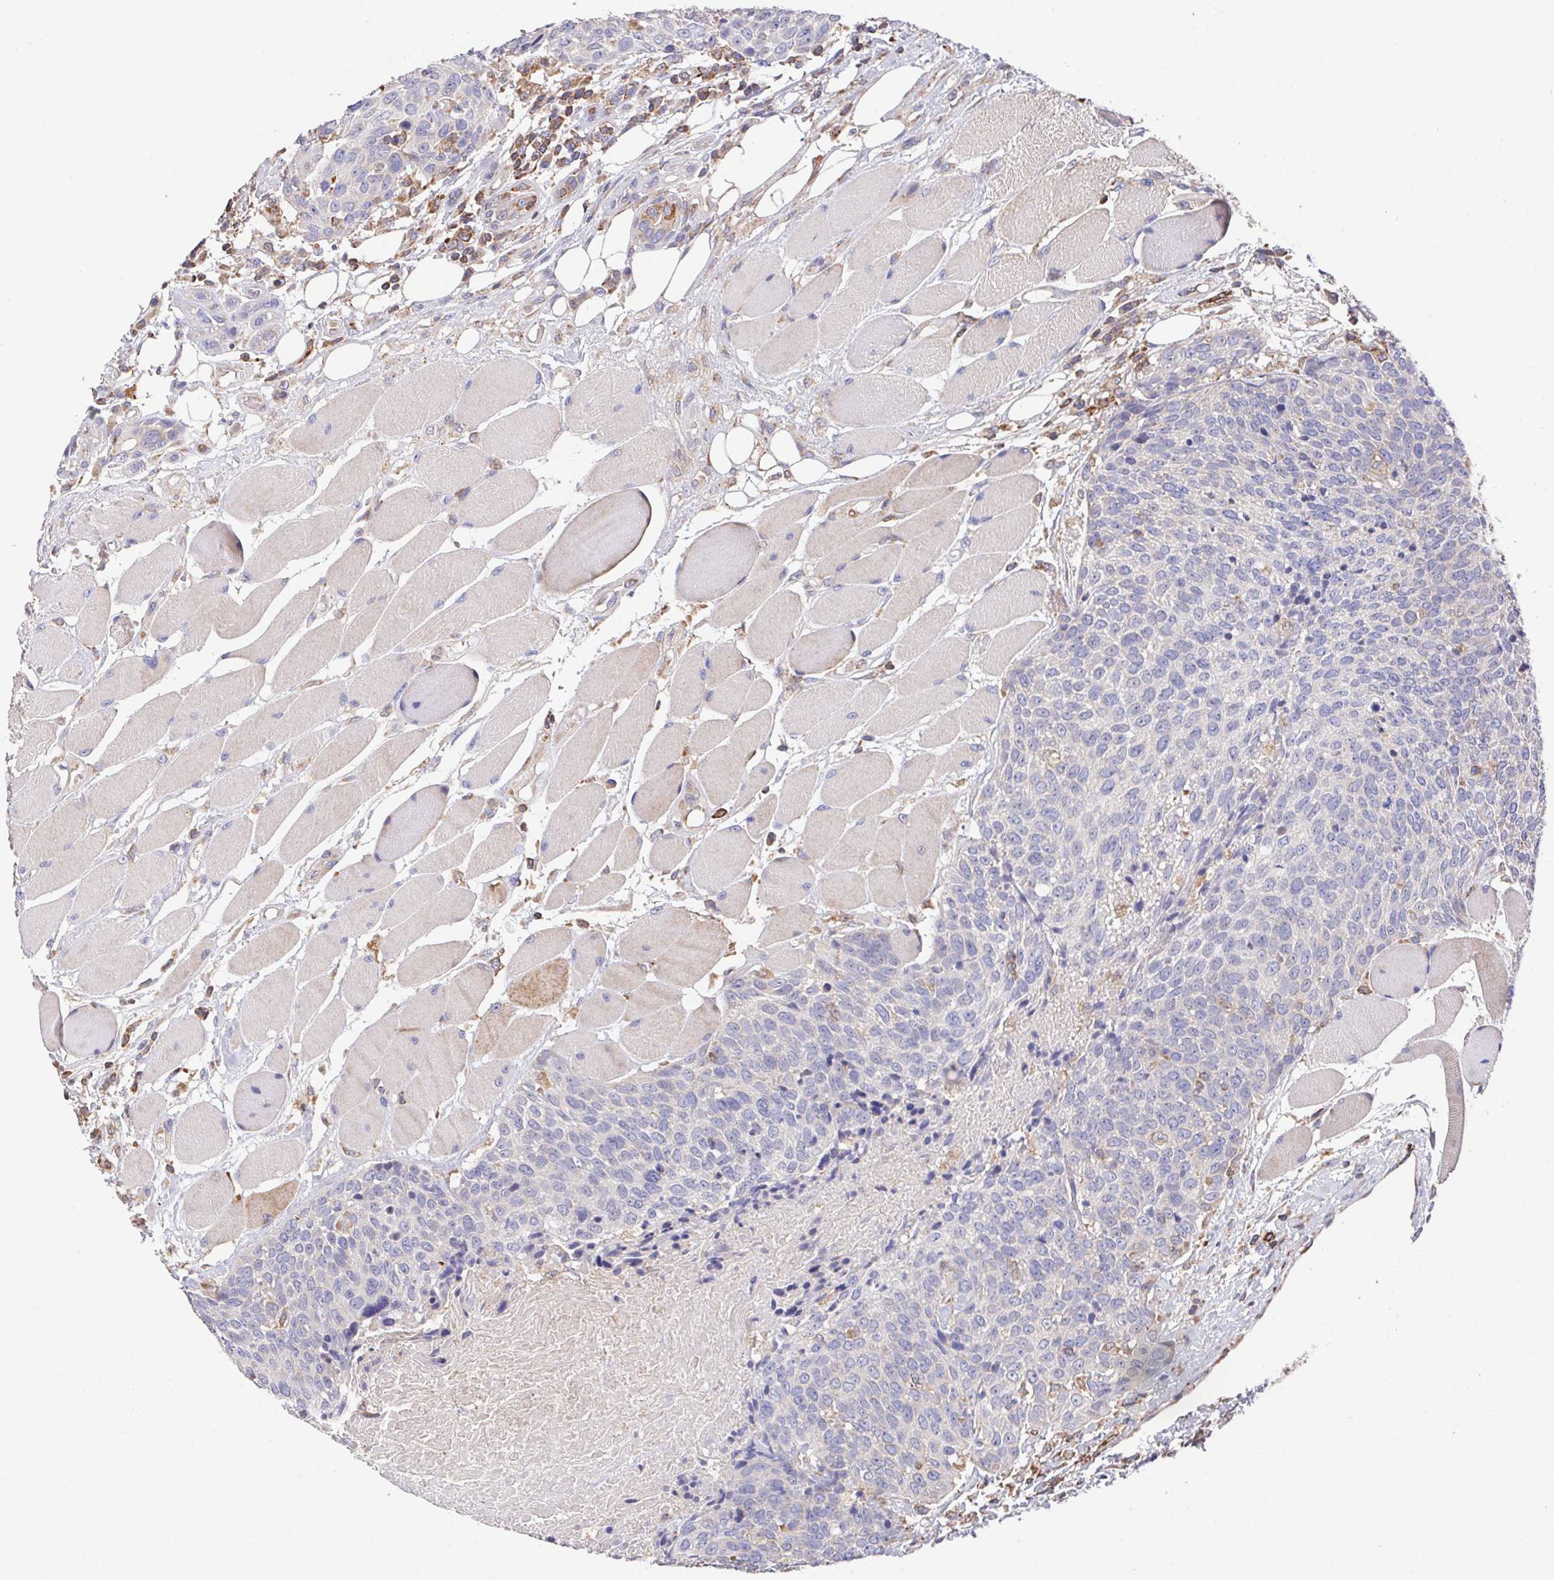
{"staining": {"intensity": "negative", "quantity": "none", "location": "none"}, "tissue": "head and neck cancer", "cell_type": "Tumor cells", "image_type": "cancer", "snomed": [{"axis": "morphology", "description": "Squamous cell carcinoma, NOS"}, {"axis": "topography", "description": "Oral tissue"}, {"axis": "topography", "description": "Head-Neck"}], "caption": "Immunohistochemistry (IHC) histopathology image of neoplastic tissue: head and neck cancer (squamous cell carcinoma) stained with DAB (3,3'-diaminobenzidine) exhibits no significant protein positivity in tumor cells.", "gene": "FAM241A", "patient": {"sex": "male", "age": 64}}